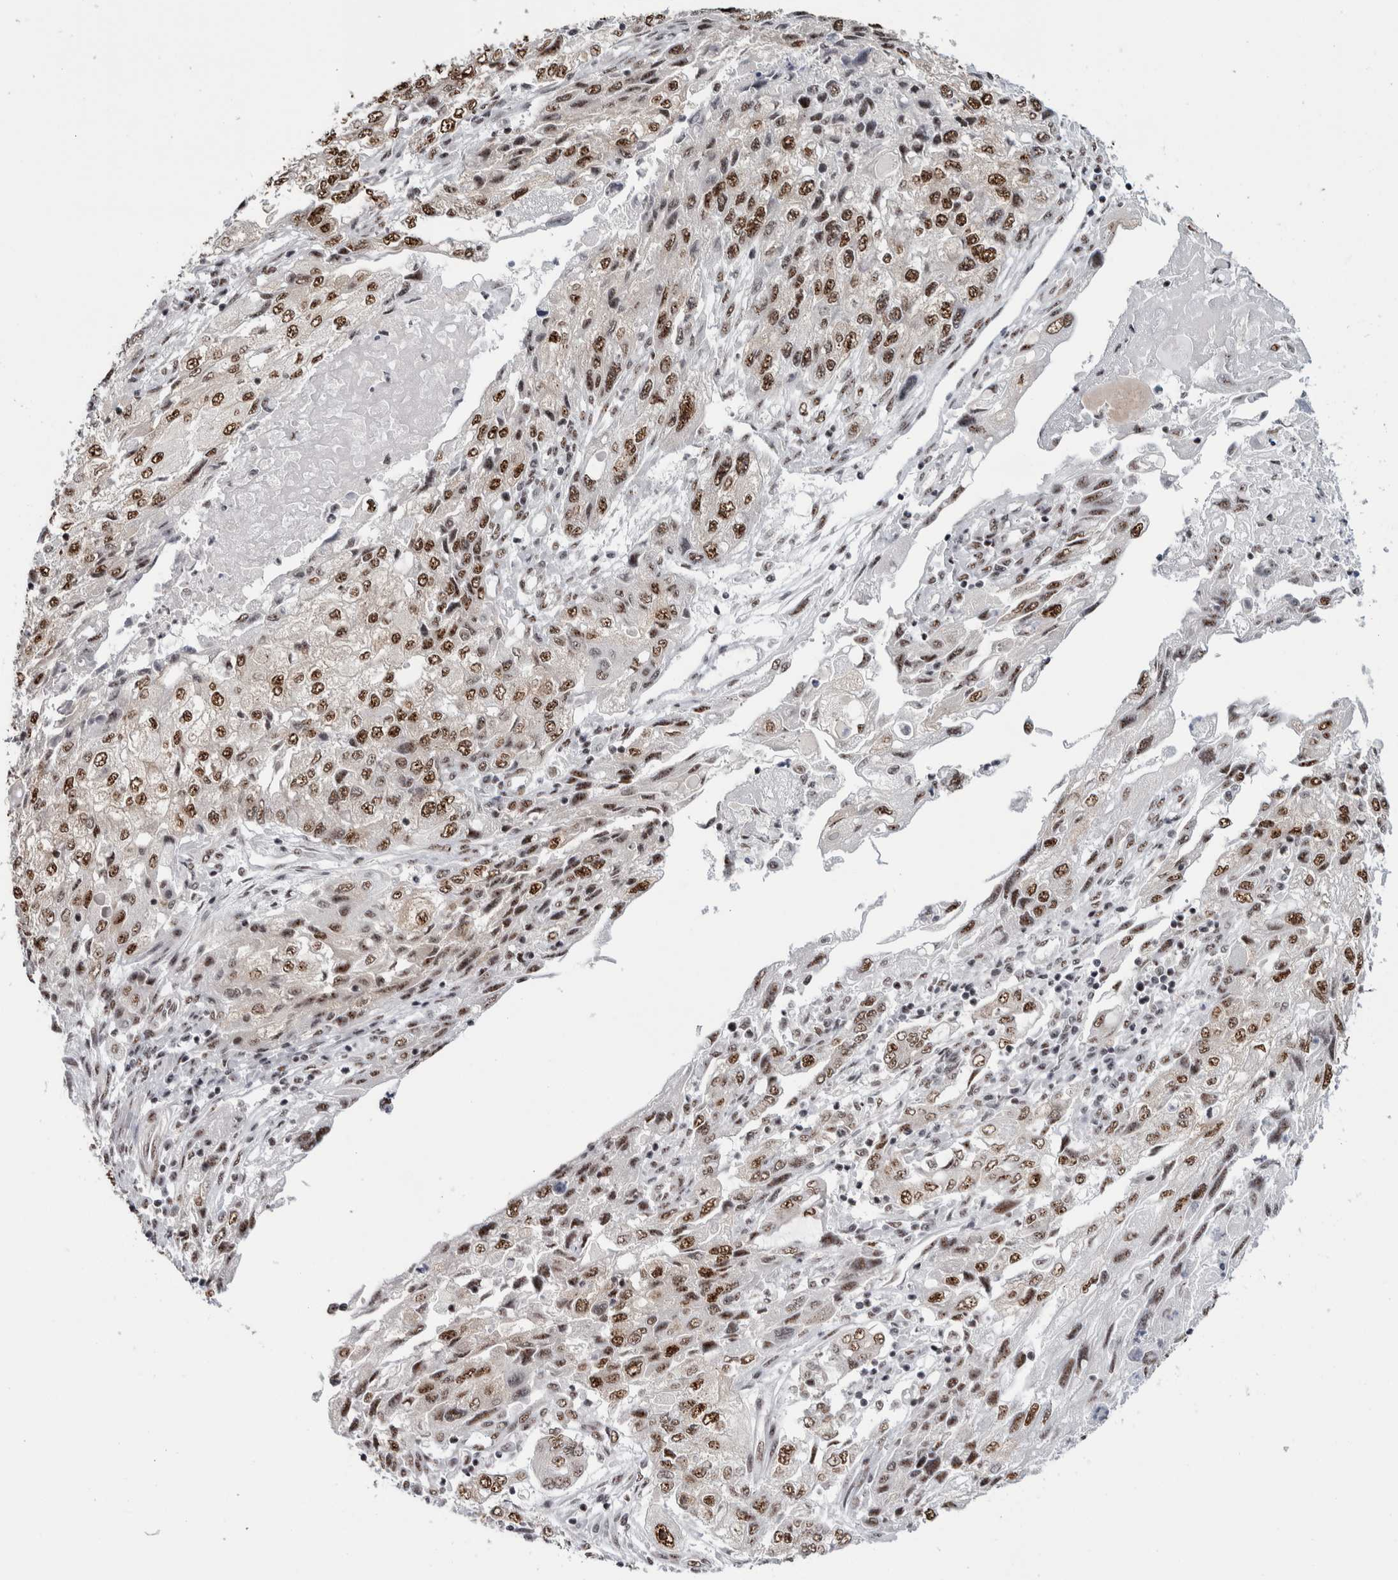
{"staining": {"intensity": "moderate", "quantity": ">75%", "location": "nuclear"}, "tissue": "endometrial cancer", "cell_type": "Tumor cells", "image_type": "cancer", "snomed": [{"axis": "morphology", "description": "Adenocarcinoma, NOS"}, {"axis": "topography", "description": "Endometrium"}], "caption": "This photomicrograph shows immunohistochemistry (IHC) staining of human endometrial cancer (adenocarcinoma), with medium moderate nuclear staining in approximately >75% of tumor cells.", "gene": "MKNK1", "patient": {"sex": "female", "age": 49}}